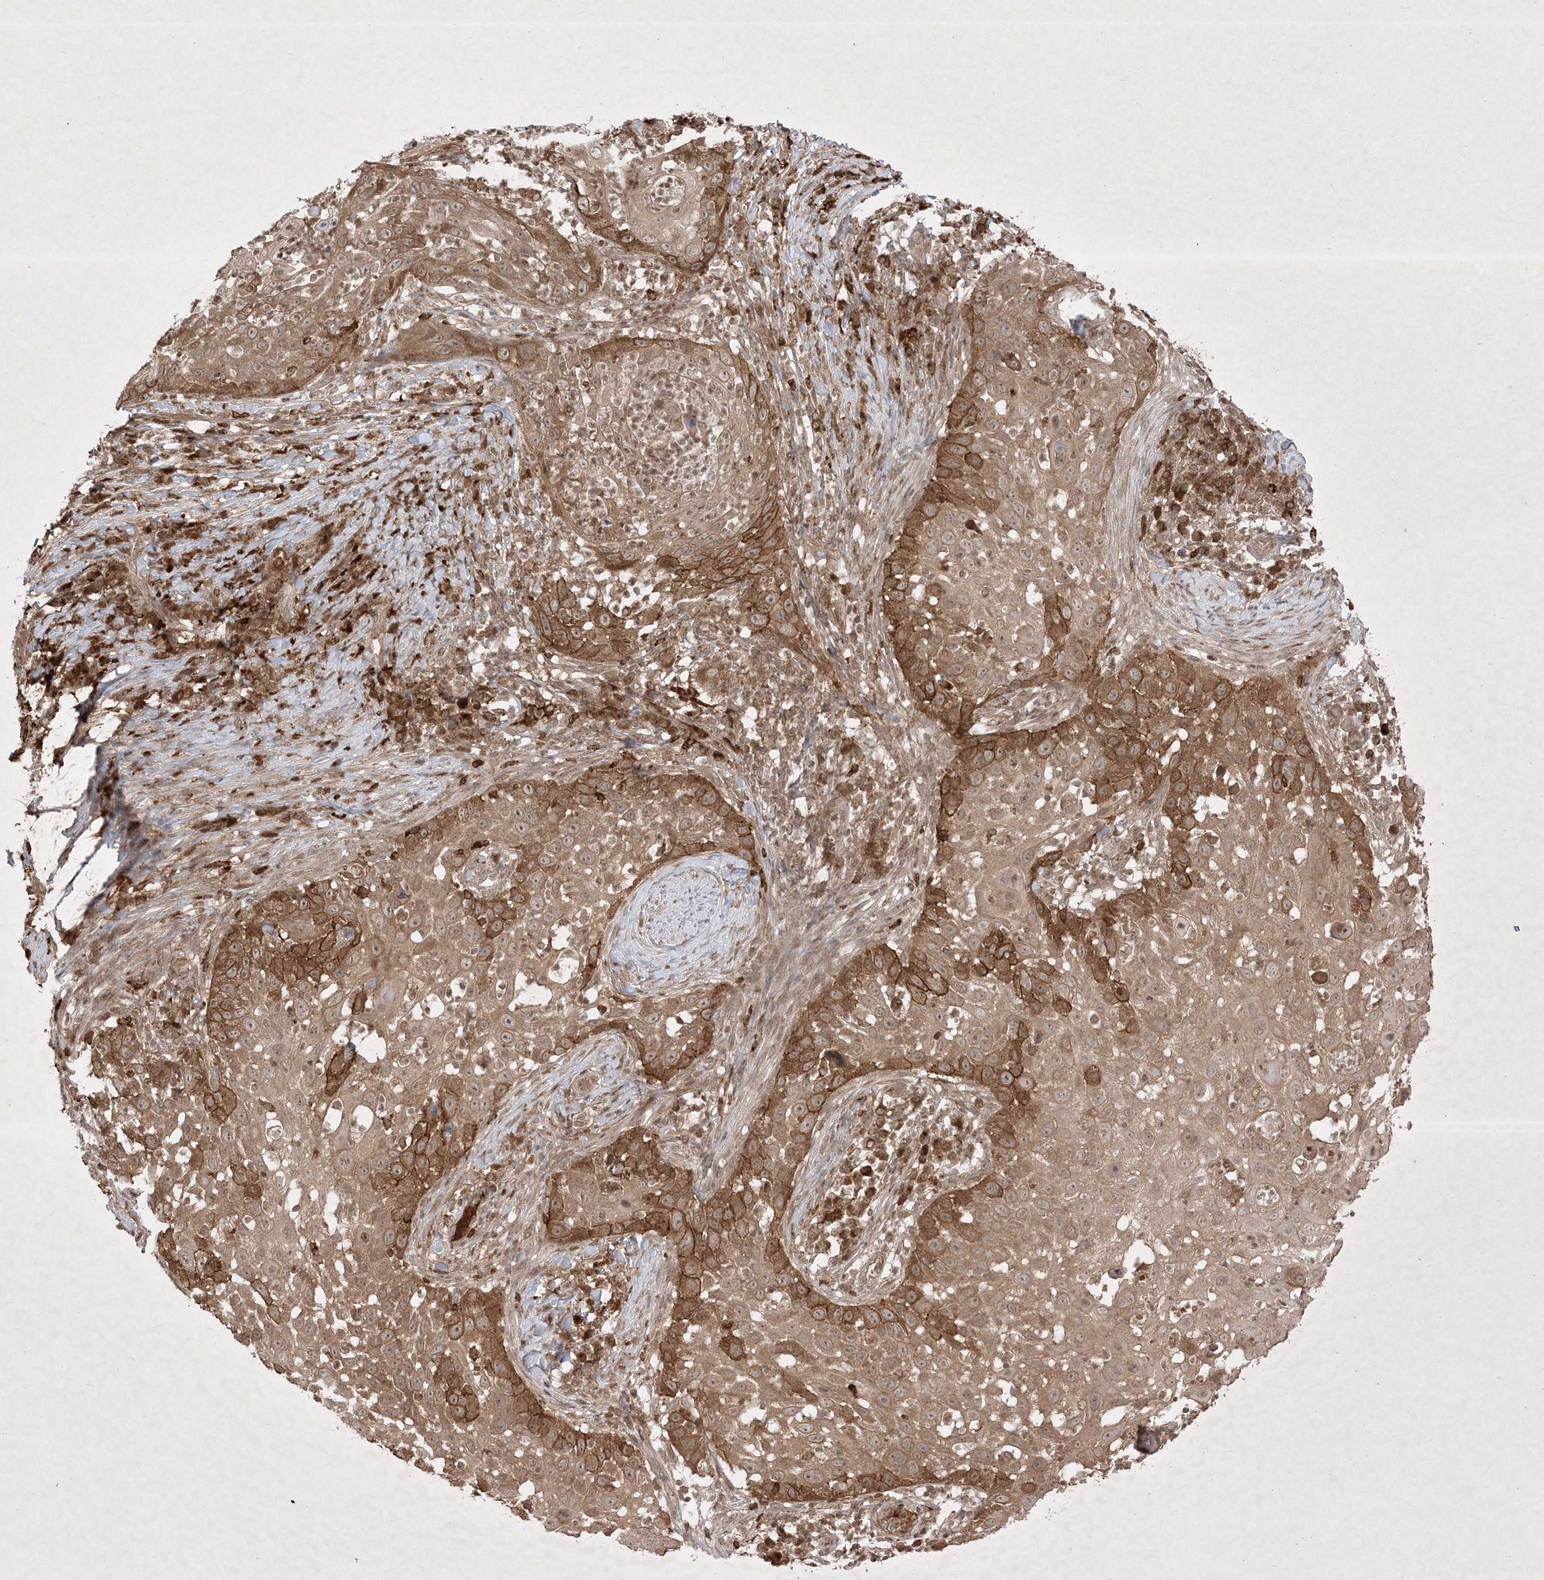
{"staining": {"intensity": "strong", "quantity": "25%-75%", "location": "cytoplasmic/membranous"}, "tissue": "skin cancer", "cell_type": "Tumor cells", "image_type": "cancer", "snomed": [{"axis": "morphology", "description": "Squamous cell carcinoma, NOS"}, {"axis": "topography", "description": "Skin"}], "caption": "A high amount of strong cytoplasmic/membranous expression is identified in approximately 25%-75% of tumor cells in squamous cell carcinoma (skin) tissue. The staining was performed using DAB, with brown indicating positive protein expression. Nuclei are stained blue with hematoxylin.", "gene": "PTK6", "patient": {"sex": "female", "age": 44}}